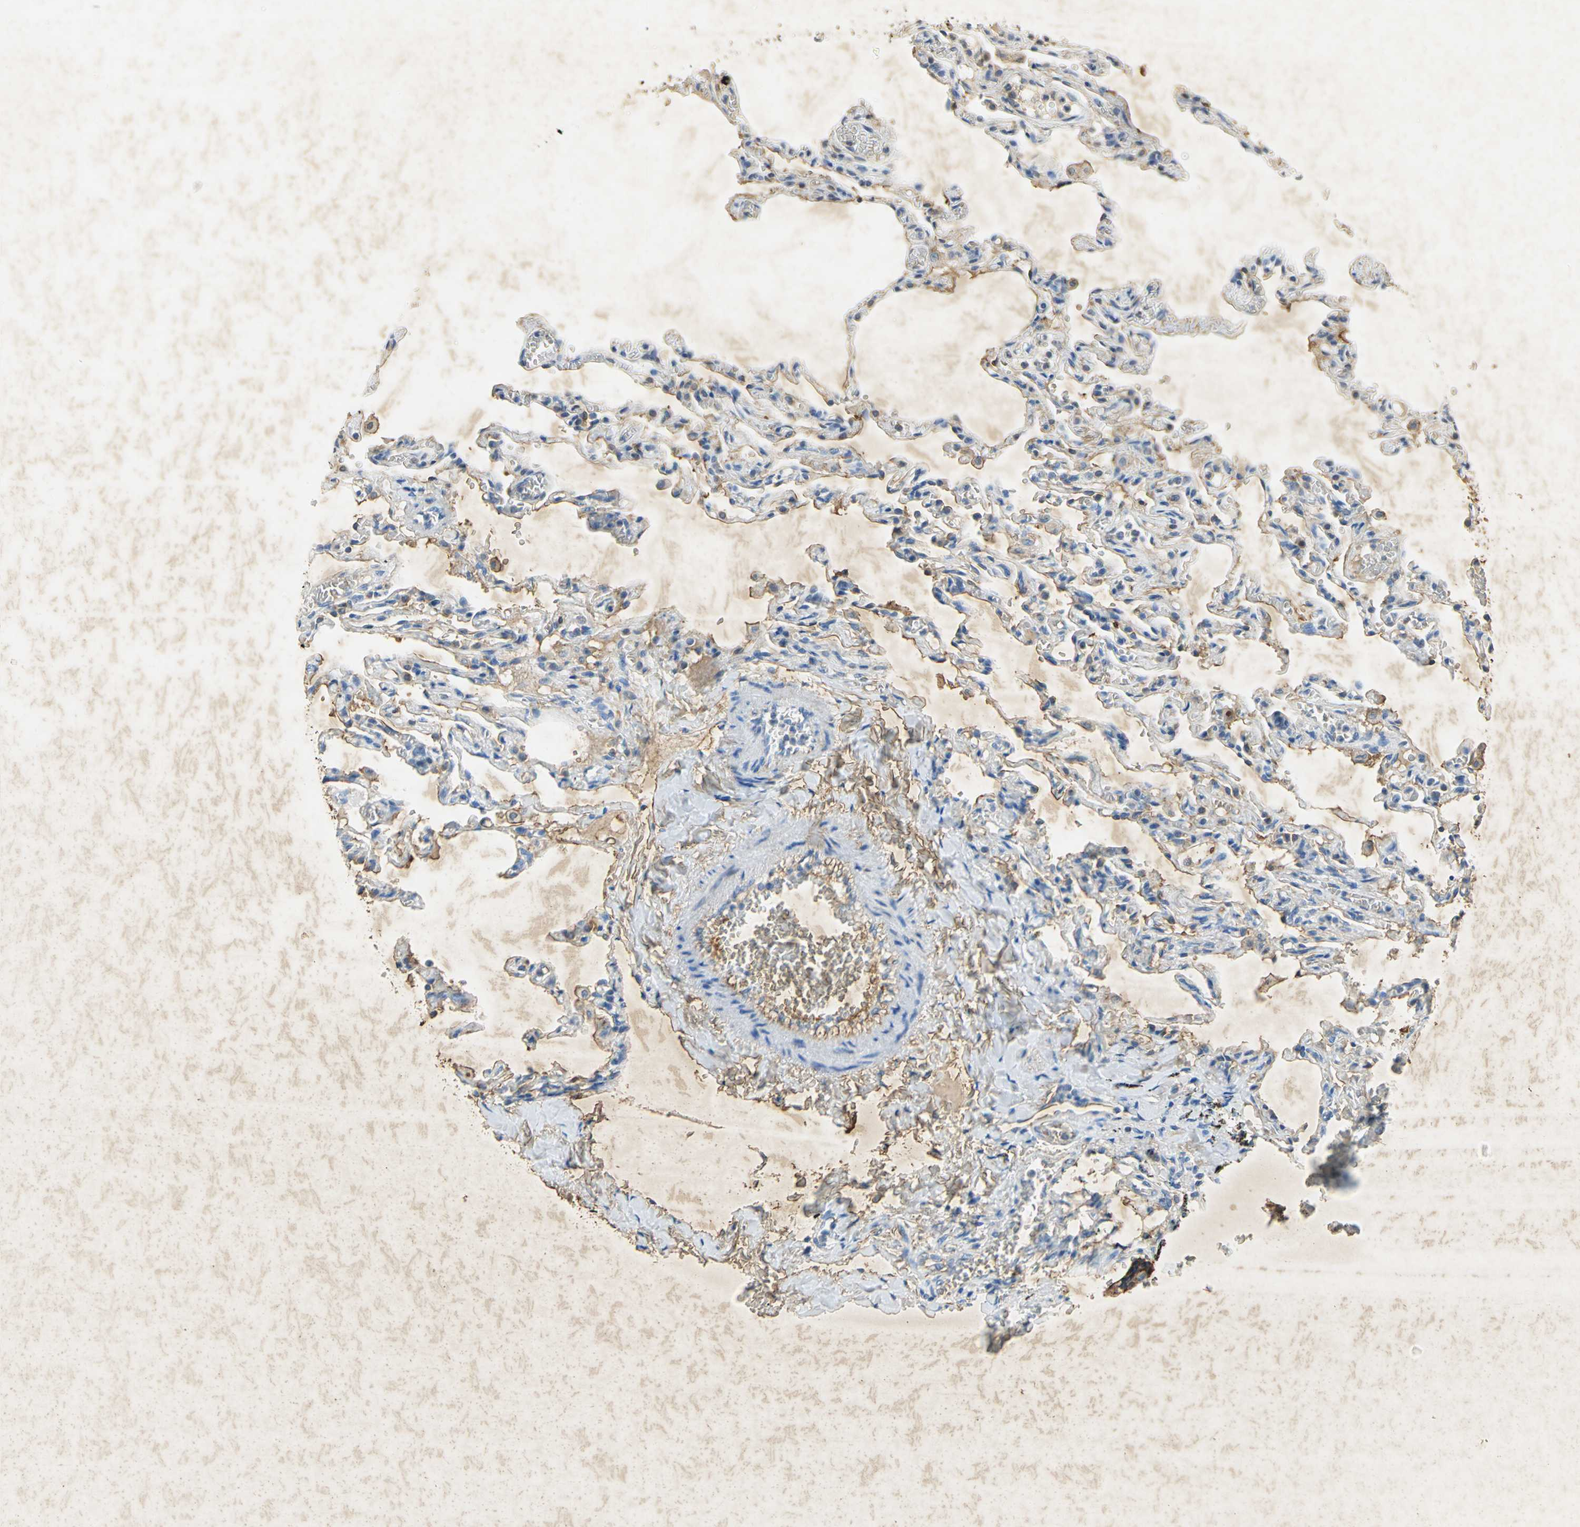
{"staining": {"intensity": "strong", "quantity": "25%-75%", "location": "cytoplasmic/membranous"}, "tissue": "lung", "cell_type": "Alveolar cells", "image_type": "normal", "snomed": [{"axis": "morphology", "description": "Normal tissue, NOS"}, {"axis": "topography", "description": "Lung"}], "caption": "Human lung stained with a brown dye shows strong cytoplasmic/membranous positive staining in about 25%-75% of alveolar cells.", "gene": "ANXA4", "patient": {"sex": "male", "age": 21}}